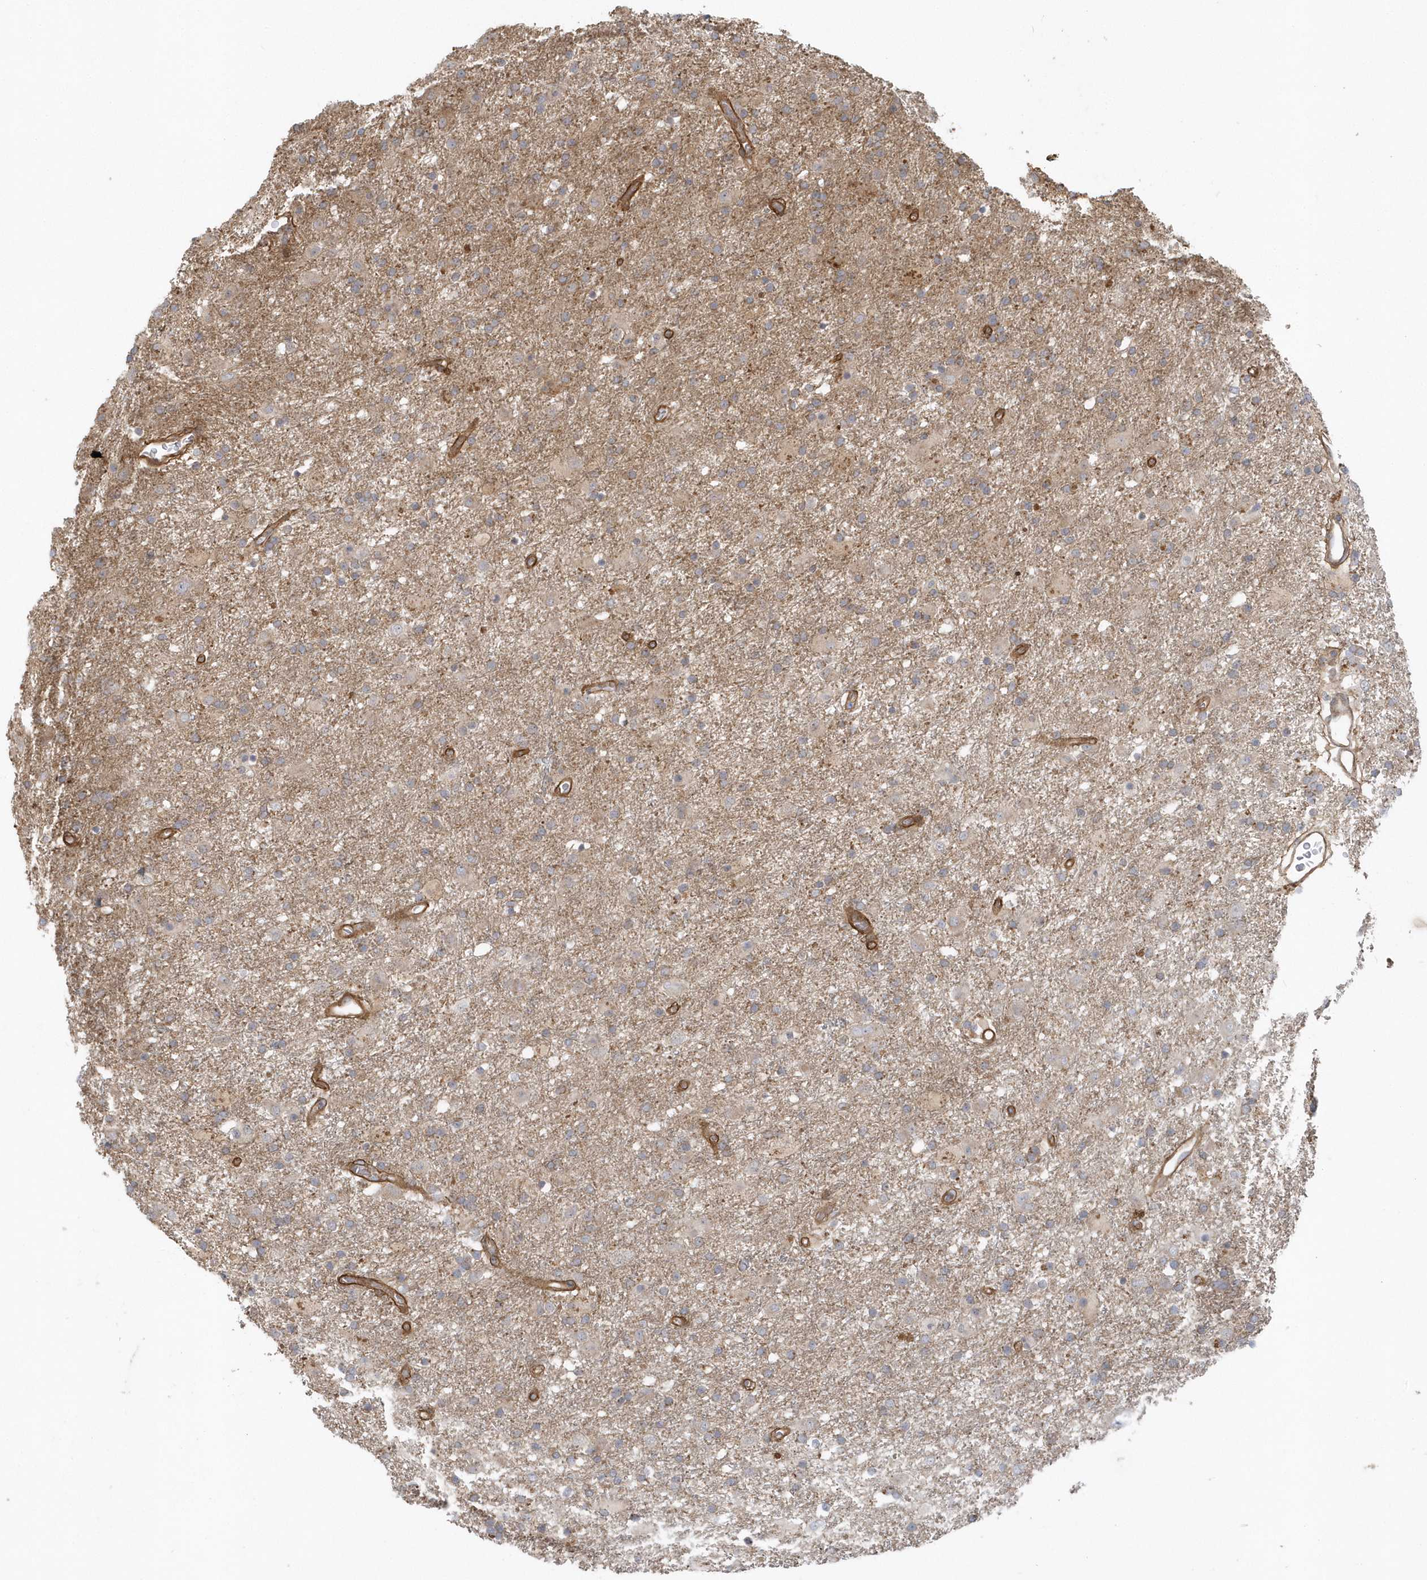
{"staining": {"intensity": "weak", "quantity": "<25%", "location": "cytoplasmic/membranous"}, "tissue": "glioma", "cell_type": "Tumor cells", "image_type": "cancer", "snomed": [{"axis": "morphology", "description": "Glioma, malignant, Low grade"}, {"axis": "topography", "description": "Brain"}], "caption": "High magnification brightfield microscopy of glioma stained with DAB (3,3'-diaminobenzidine) (brown) and counterstained with hematoxylin (blue): tumor cells show no significant staining.", "gene": "ACTR1A", "patient": {"sex": "male", "age": 65}}